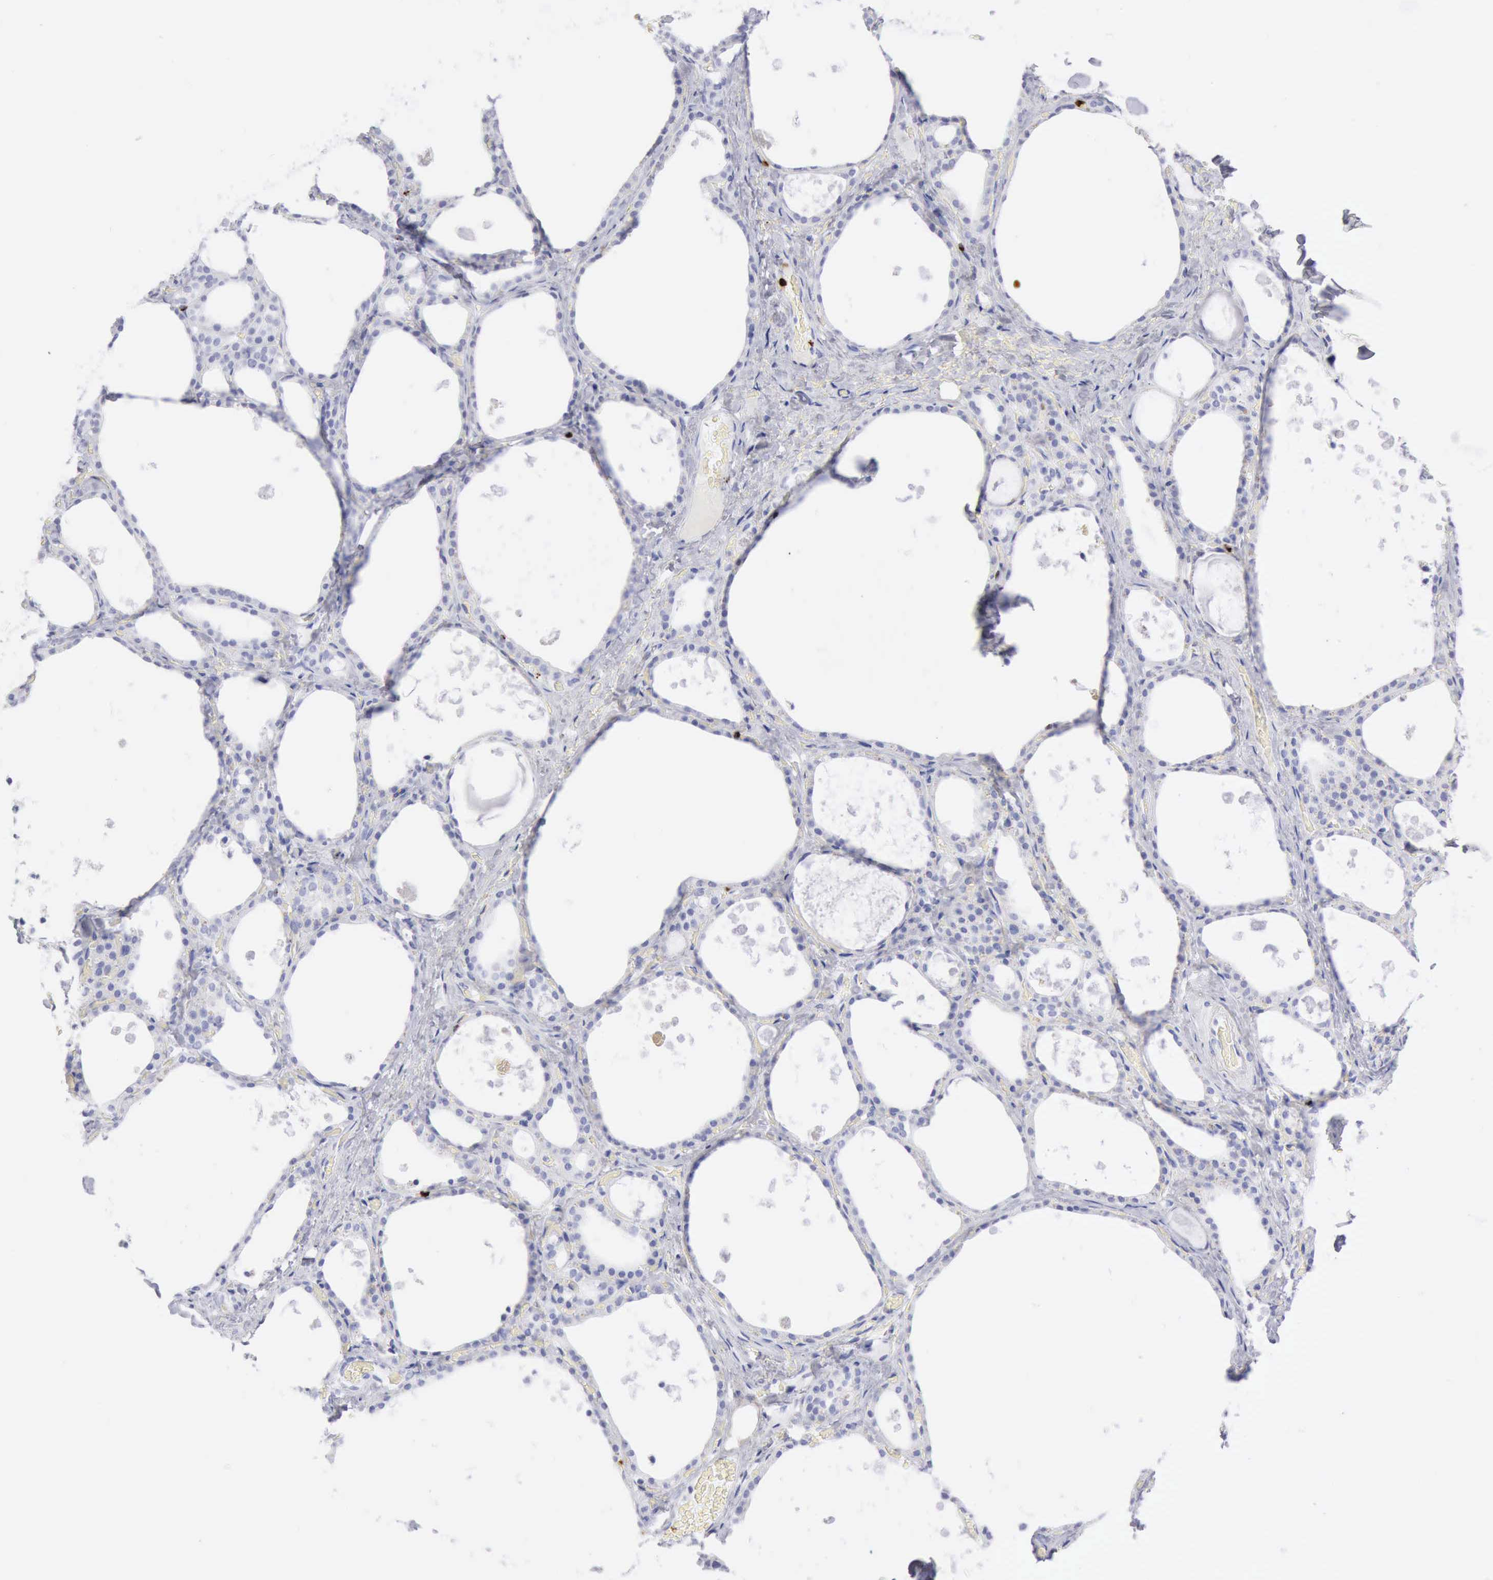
{"staining": {"intensity": "negative", "quantity": "none", "location": "none"}, "tissue": "thyroid gland", "cell_type": "Glandular cells", "image_type": "normal", "snomed": [{"axis": "morphology", "description": "Normal tissue, NOS"}, {"axis": "topography", "description": "Thyroid gland"}], "caption": "Glandular cells show no significant staining in benign thyroid gland.", "gene": "GZMB", "patient": {"sex": "male", "age": 61}}